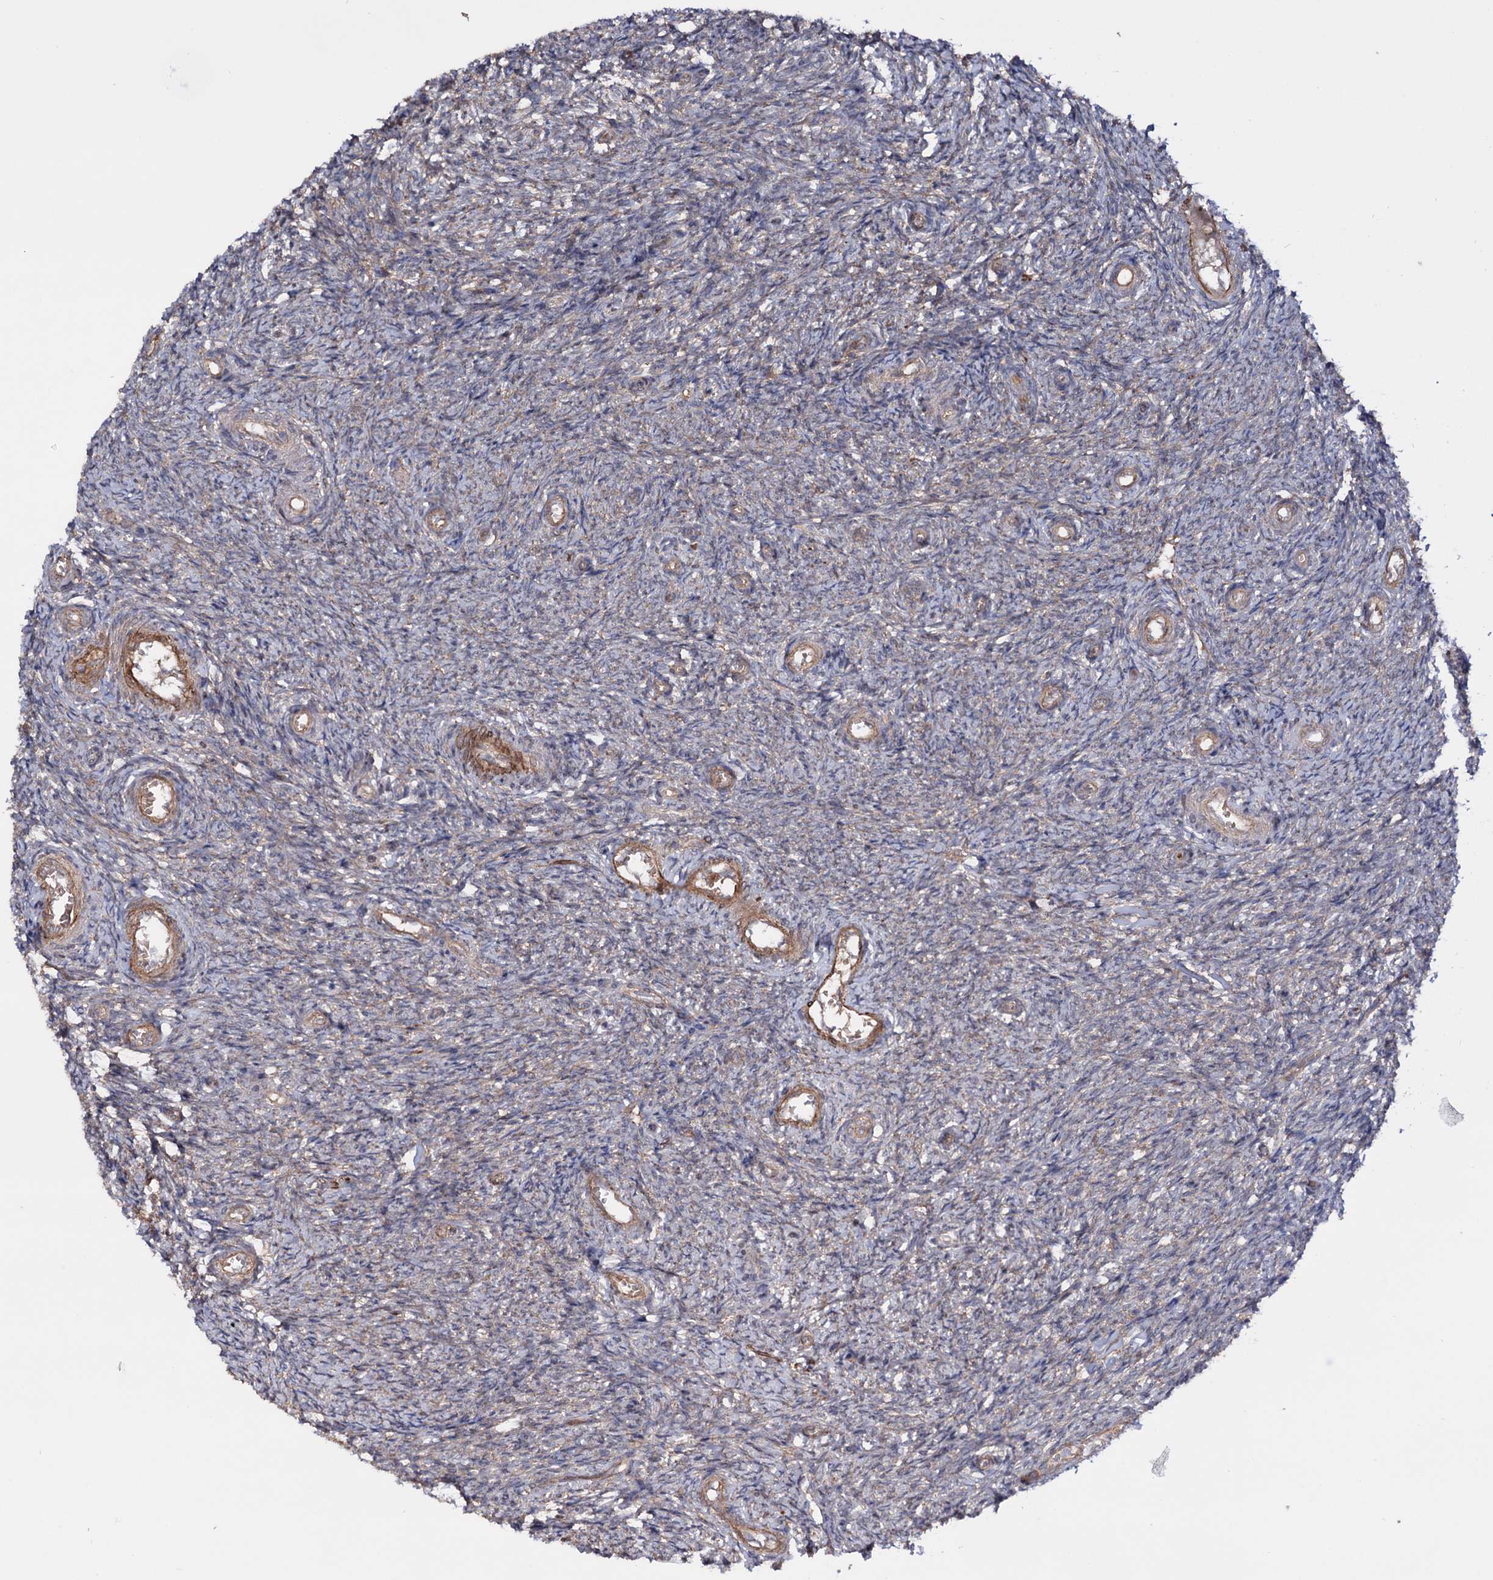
{"staining": {"intensity": "negative", "quantity": "none", "location": "none"}, "tissue": "ovary", "cell_type": "Ovarian stroma cells", "image_type": "normal", "snomed": [{"axis": "morphology", "description": "Normal tissue, NOS"}, {"axis": "topography", "description": "Ovary"}], "caption": "Immunohistochemical staining of normal ovary displays no significant positivity in ovarian stroma cells.", "gene": "FERMT2", "patient": {"sex": "female", "age": 44}}